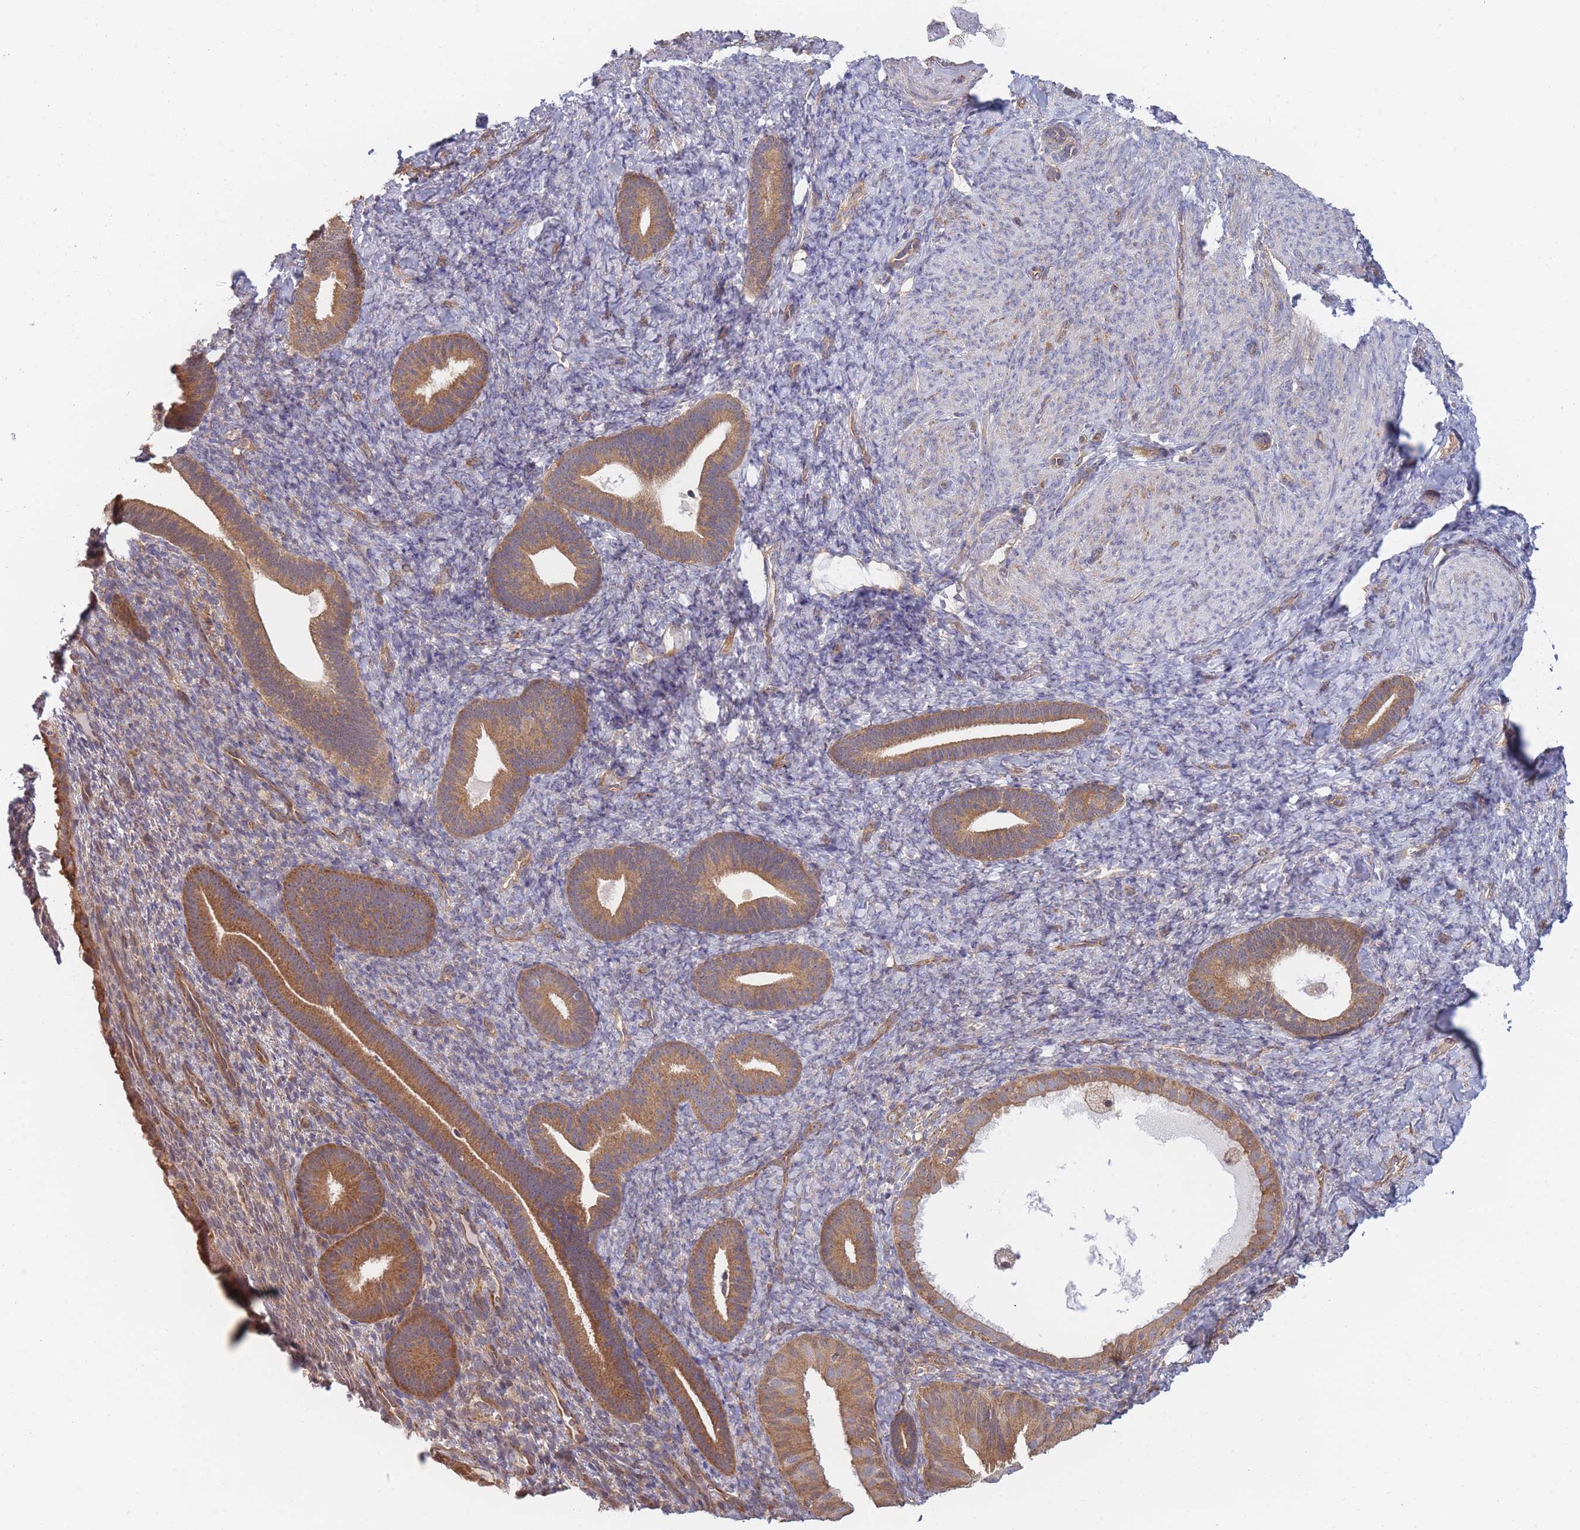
{"staining": {"intensity": "moderate", "quantity": "<25%", "location": "cytoplasmic/membranous"}, "tissue": "endometrium", "cell_type": "Cells in endometrial stroma", "image_type": "normal", "snomed": [{"axis": "morphology", "description": "Normal tissue, NOS"}, {"axis": "topography", "description": "Endometrium"}], "caption": "Protein staining of unremarkable endometrium displays moderate cytoplasmic/membranous staining in approximately <25% of cells in endometrial stroma.", "gene": "MRPS18B", "patient": {"sex": "female", "age": 65}}